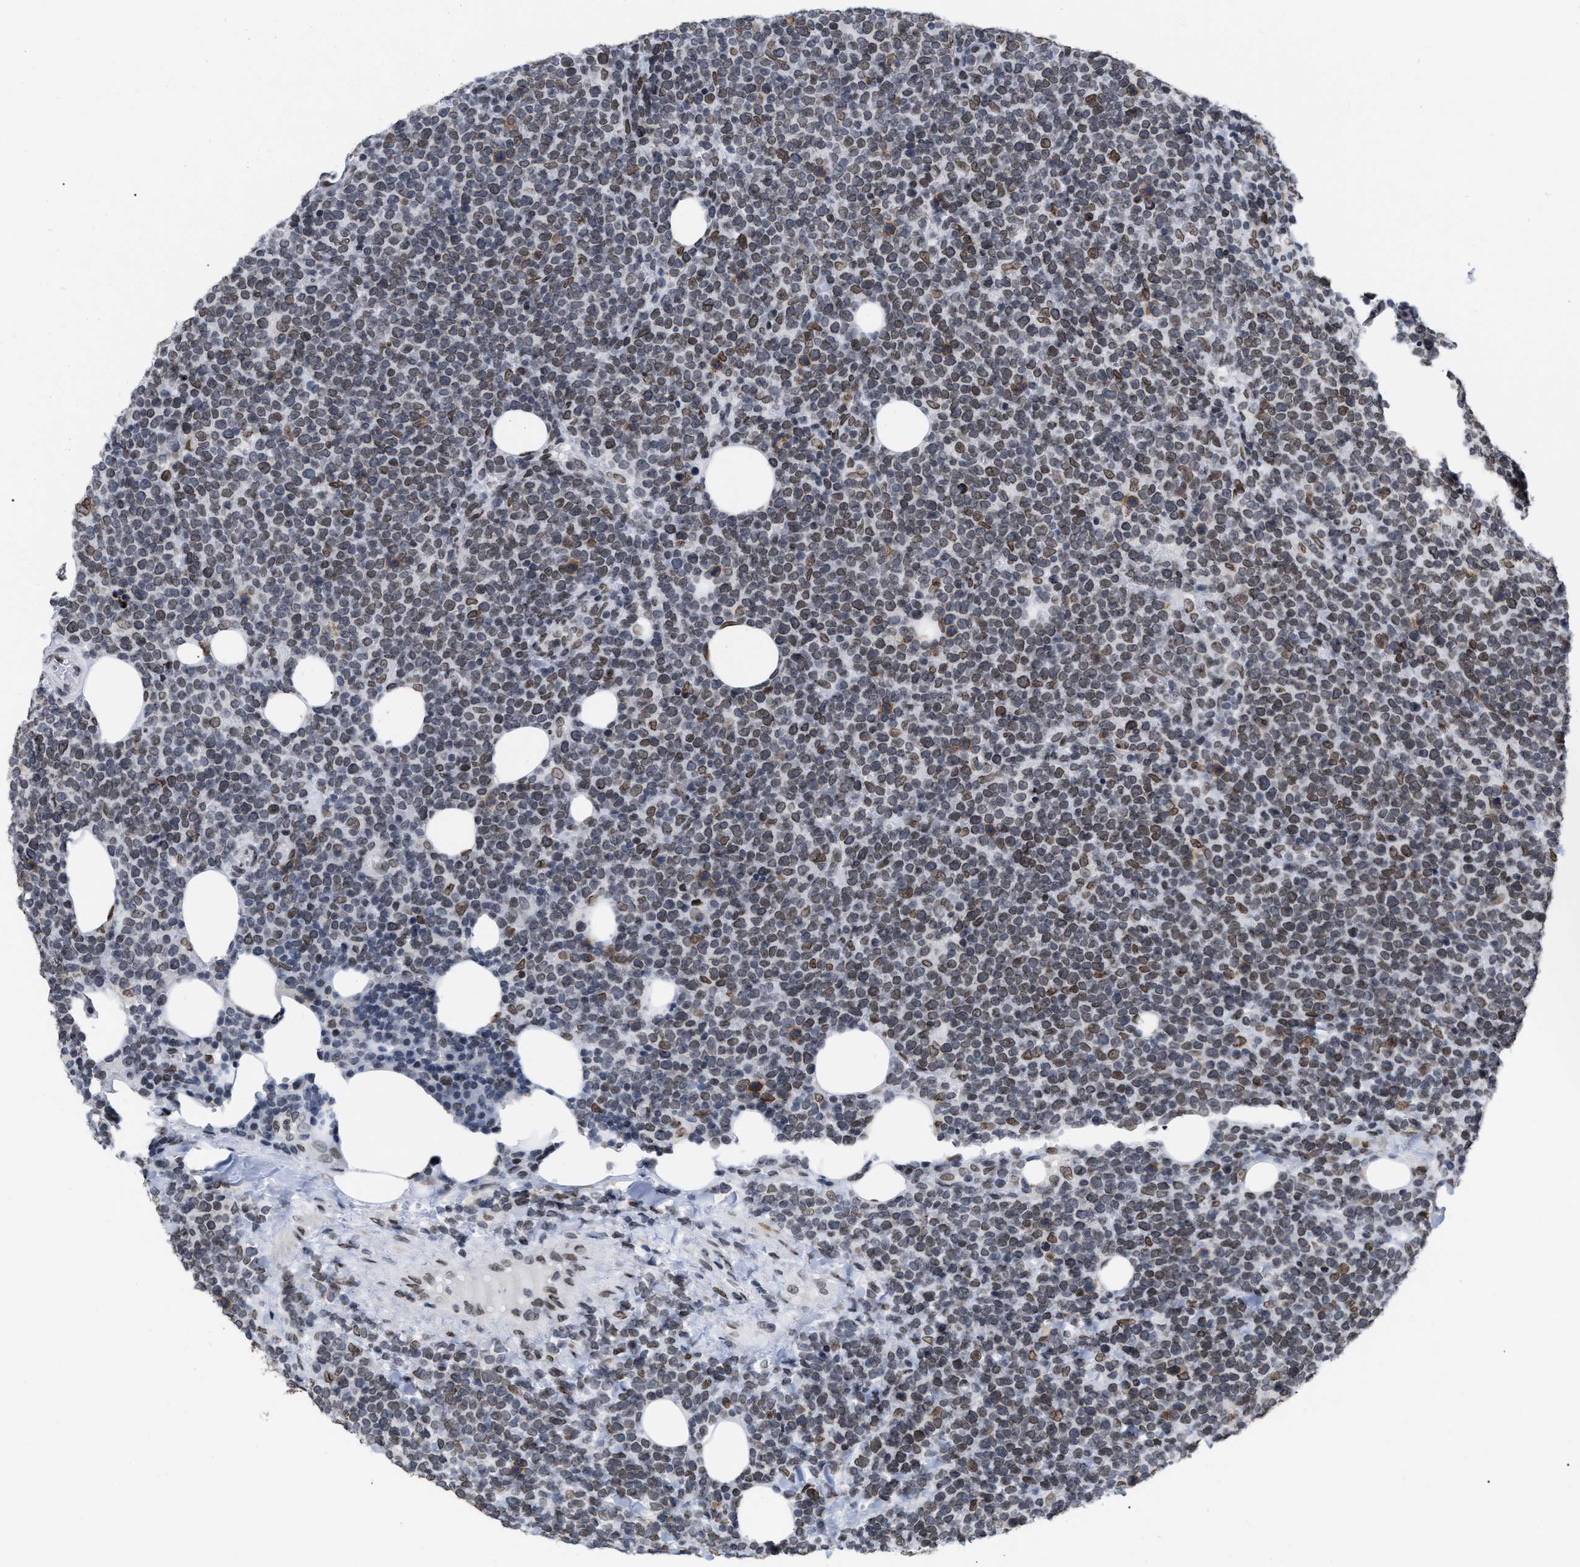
{"staining": {"intensity": "moderate", "quantity": ">75%", "location": "nuclear"}, "tissue": "lymphoma", "cell_type": "Tumor cells", "image_type": "cancer", "snomed": [{"axis": "morphology", "description": "Malignant lymphoma, non-Hodgkin's type, High grade"}, {"axis": "topography", "description": "Lymph node"}], "caption": "A photomicrograph of malignant lymphoma, non-Hodgkin's type (high-grade) stained for a protein reveals moderate nuclear brown staining in tumor cells.", "gene": "TPR", "patient": {"sex": "male", "age": 61}}